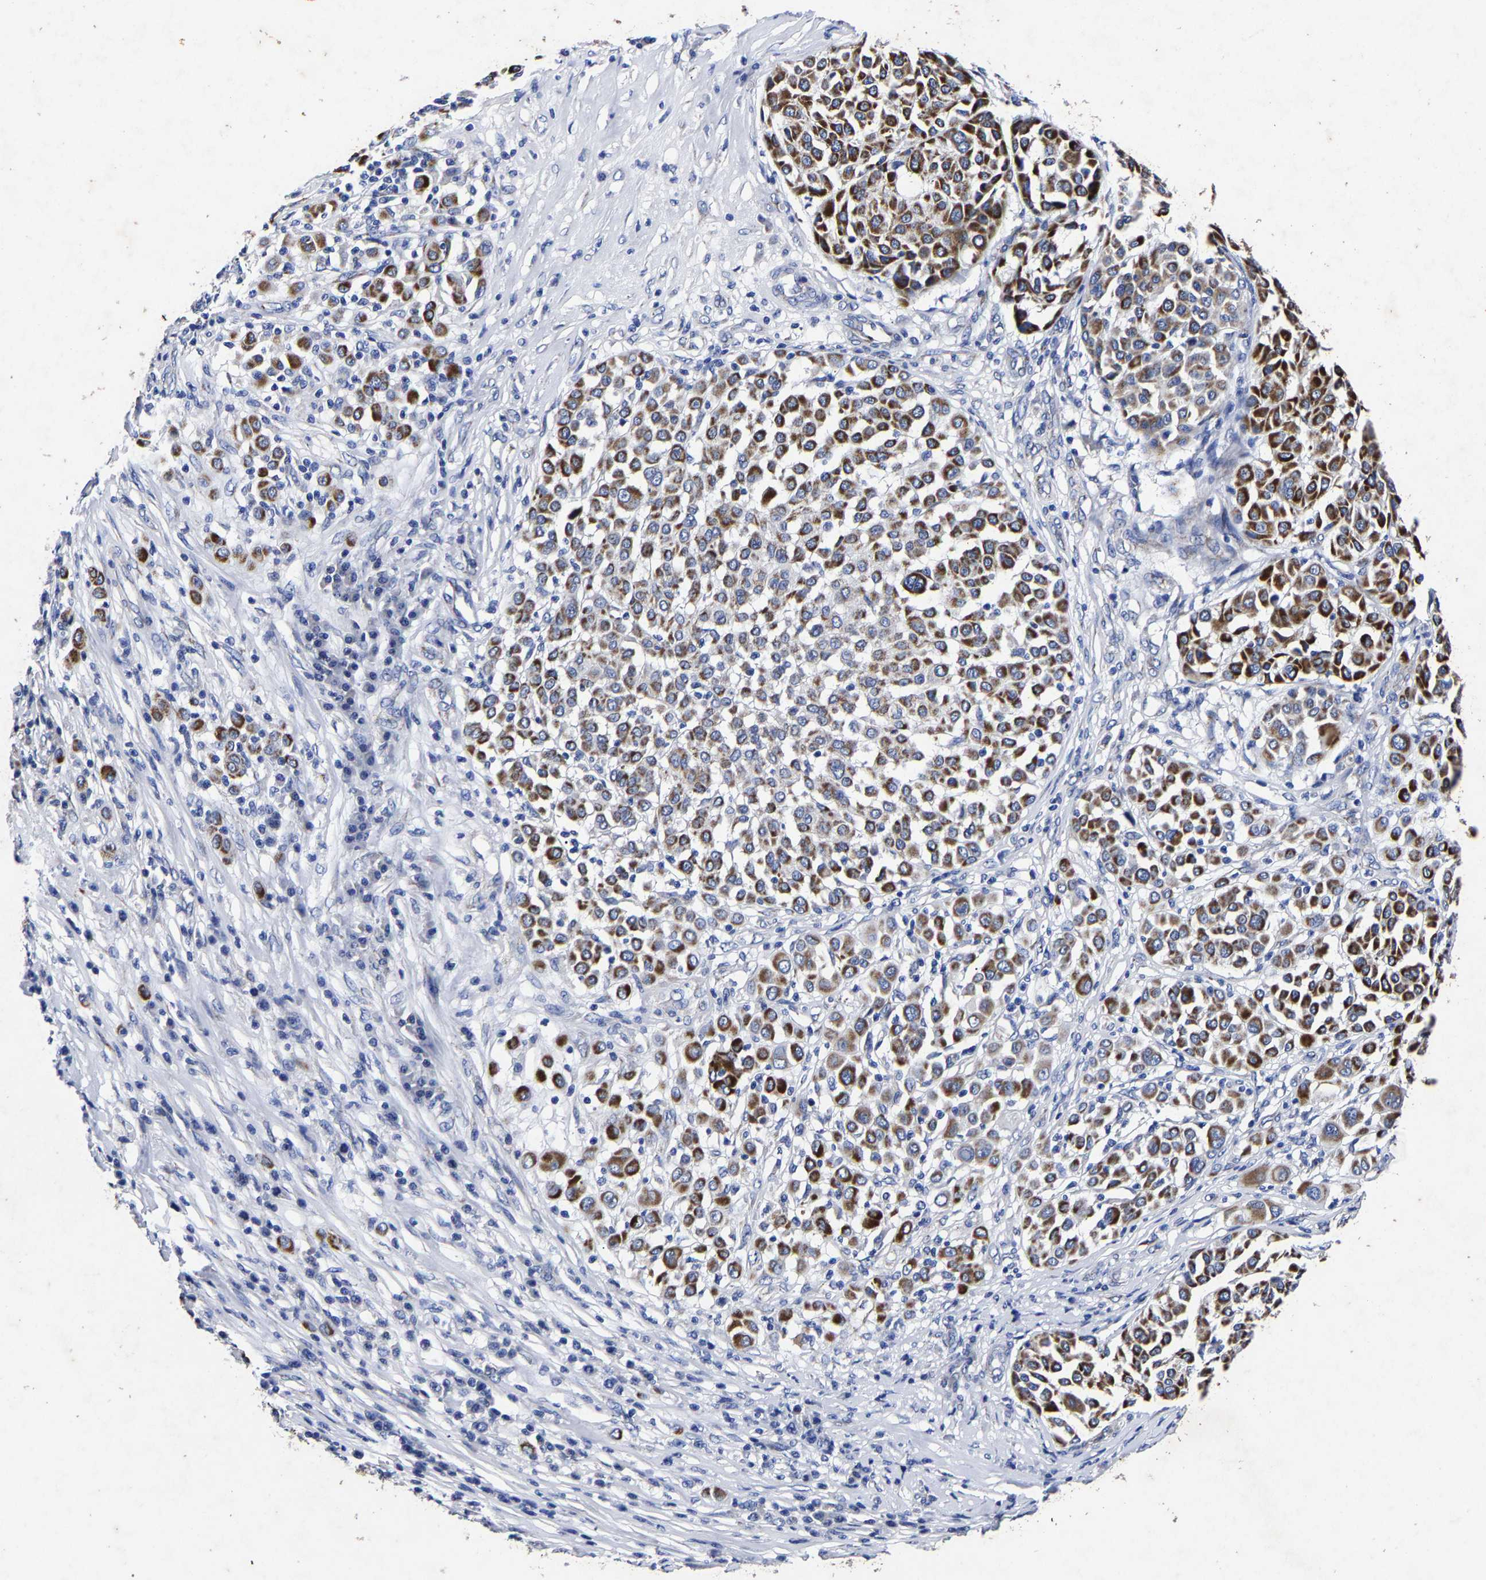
{"staining": {"intensity": "moderate", "quantity": ">75%", "location": "cytoplasmic/membranous"}, "tissue": "melanoma", "cell_type": "Tumor cells", "image_type": "cancer", "snomed": [{"axis": "morphology", "description": "Malignant melanoma, Metastatic site"}, {"axis": "topography", "description": "Soft tissue"}], "caption": "Protein staining demonstrates moderate cytoplasmic/membranous staining in about >75% of tumor cells in melanoma.", "gene": "AASS", "patient": {"sex": "male", "age": 41}}